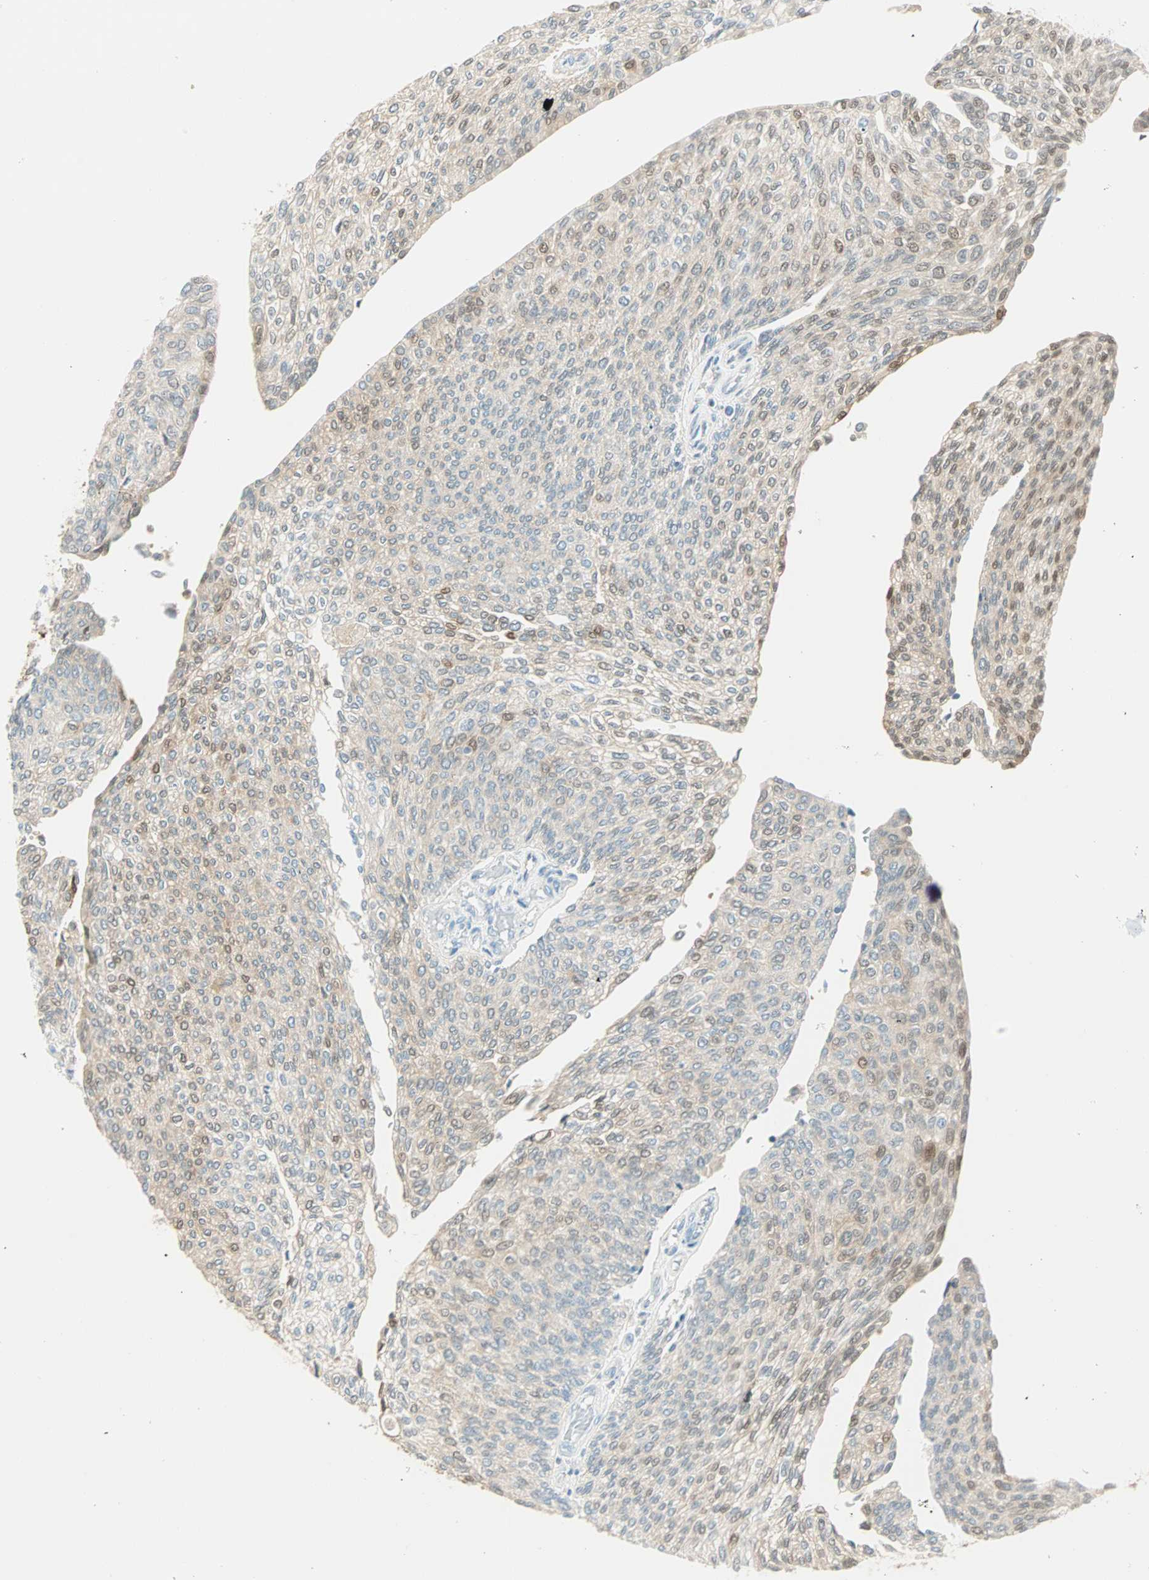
{"staining": {"intensity": "moderate", "quantity": "25%-75%", "location": "cytoplasmic/membranous,nuclear"}, "tissue": "urothelial cancer", "cell_type": "Tumor cells", "image_type": "cancer", "snomed": [{"axis": "morphology", "description": "Urothelial carcinoma, Low grade"}, {"axis": "topography", "description": "Urinary bladder"}], "caption": "The photomicrograph exhibits a brown stain indicating the presence of a protein in the cytoplasmic/membranous and nuclear of tumor cells in urothelial cancer. (brown staining indicates protein expression, while blue staining denotes nuclei).", "gene": "S100A1", "patient": {"sex": "female", "age": 79}}